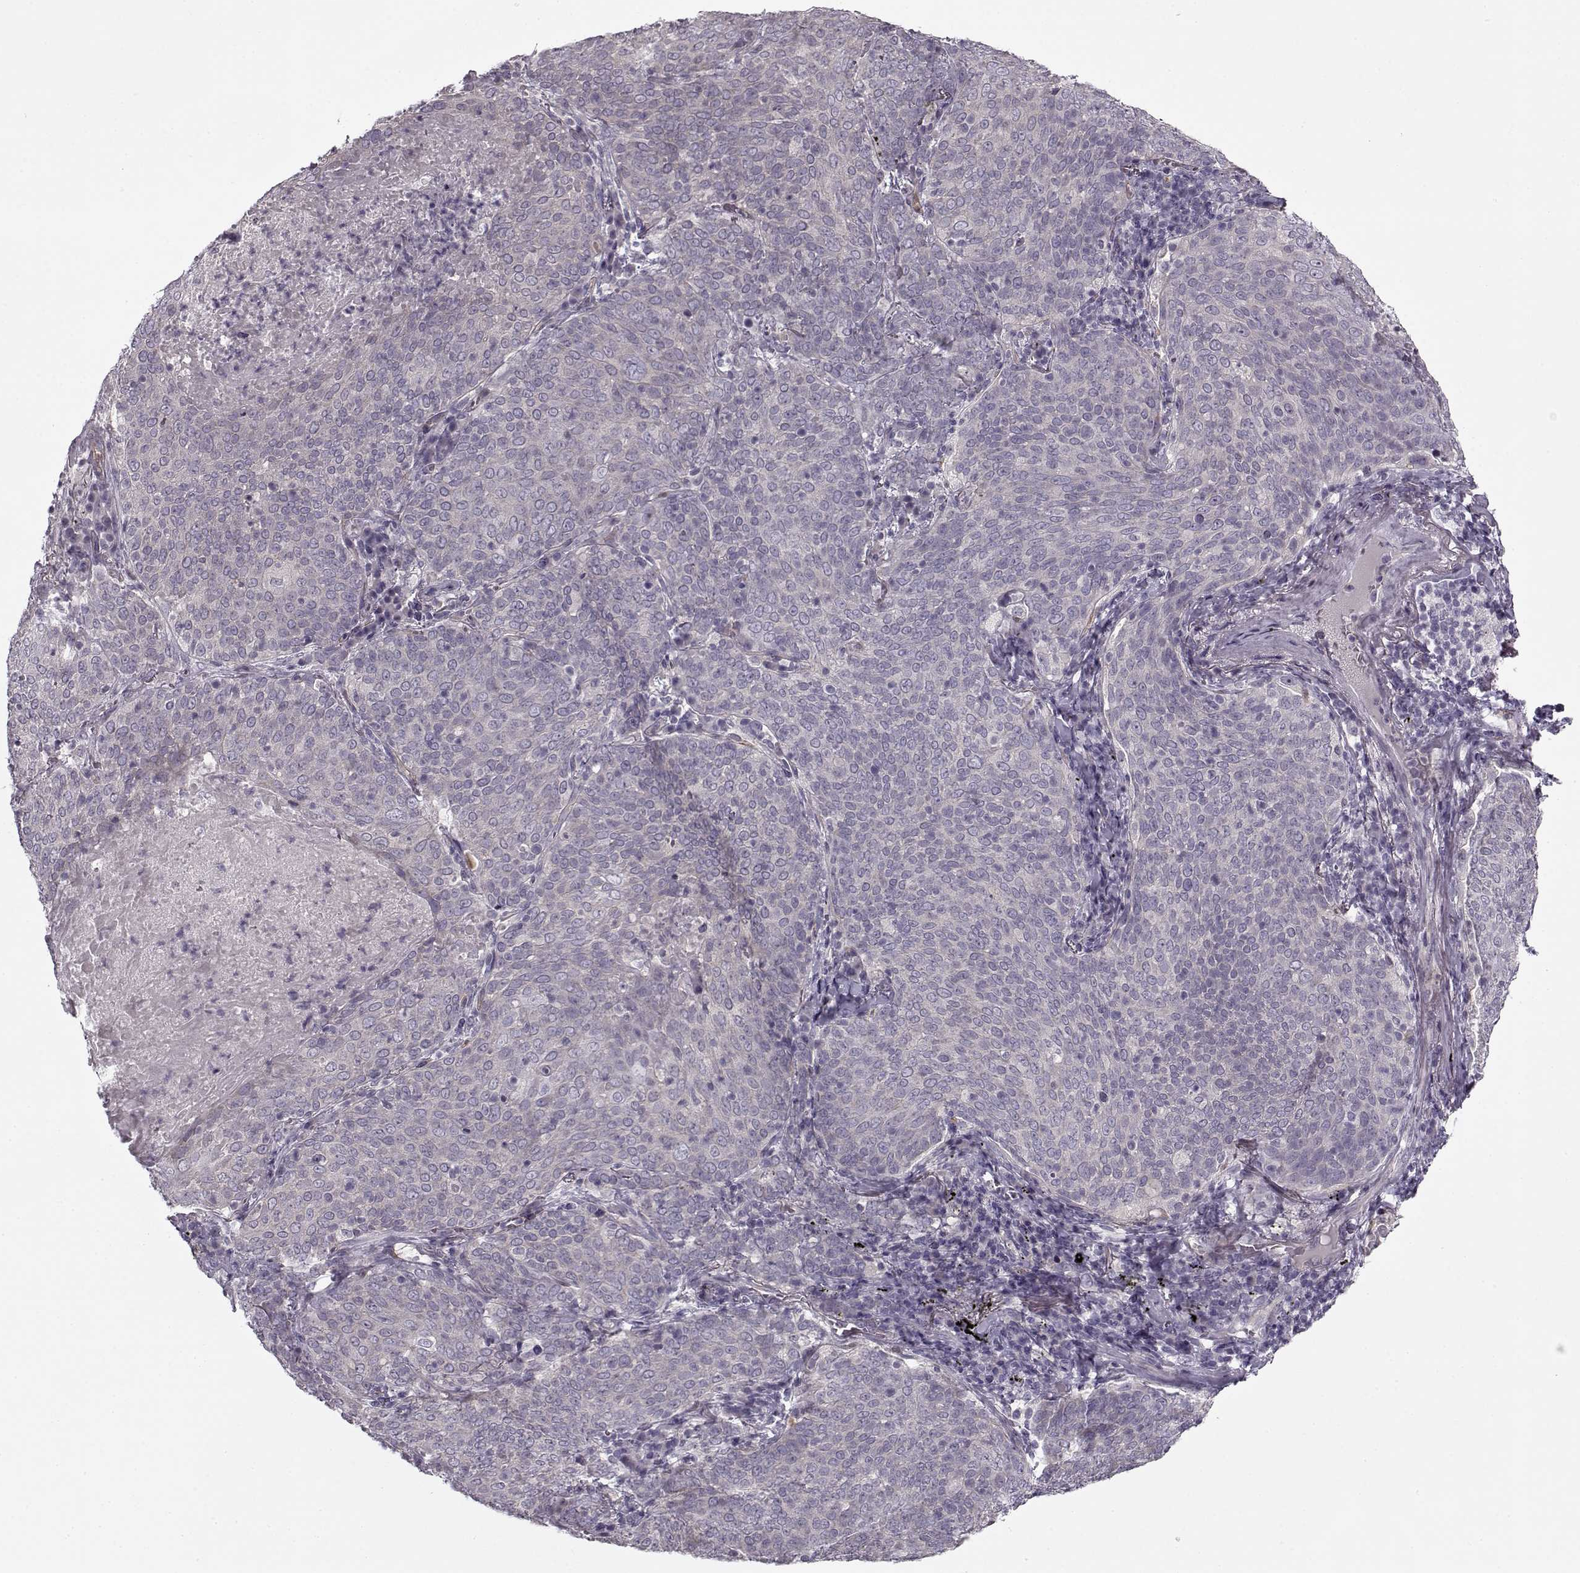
{"staining": {"intensity": "negative", "quantity": "none", "location": "none"}, "tissue": "lung cancer", "cell_type": "Tumor cells", "image_type": "cancer", "snomed": [{"axis": "morphology", "description": "Squamous cell carcinoma, NOS"}, {"axis": "topography", "description": "Lung"}], "caption": "Protein analysis of lung cancer (squamous cell carcinoma) exhibits no significant expression in tumor cells. Nuclei are stained in blue.", "gene": "PNMT", "patient": {"sex": "male", "age": 82}}